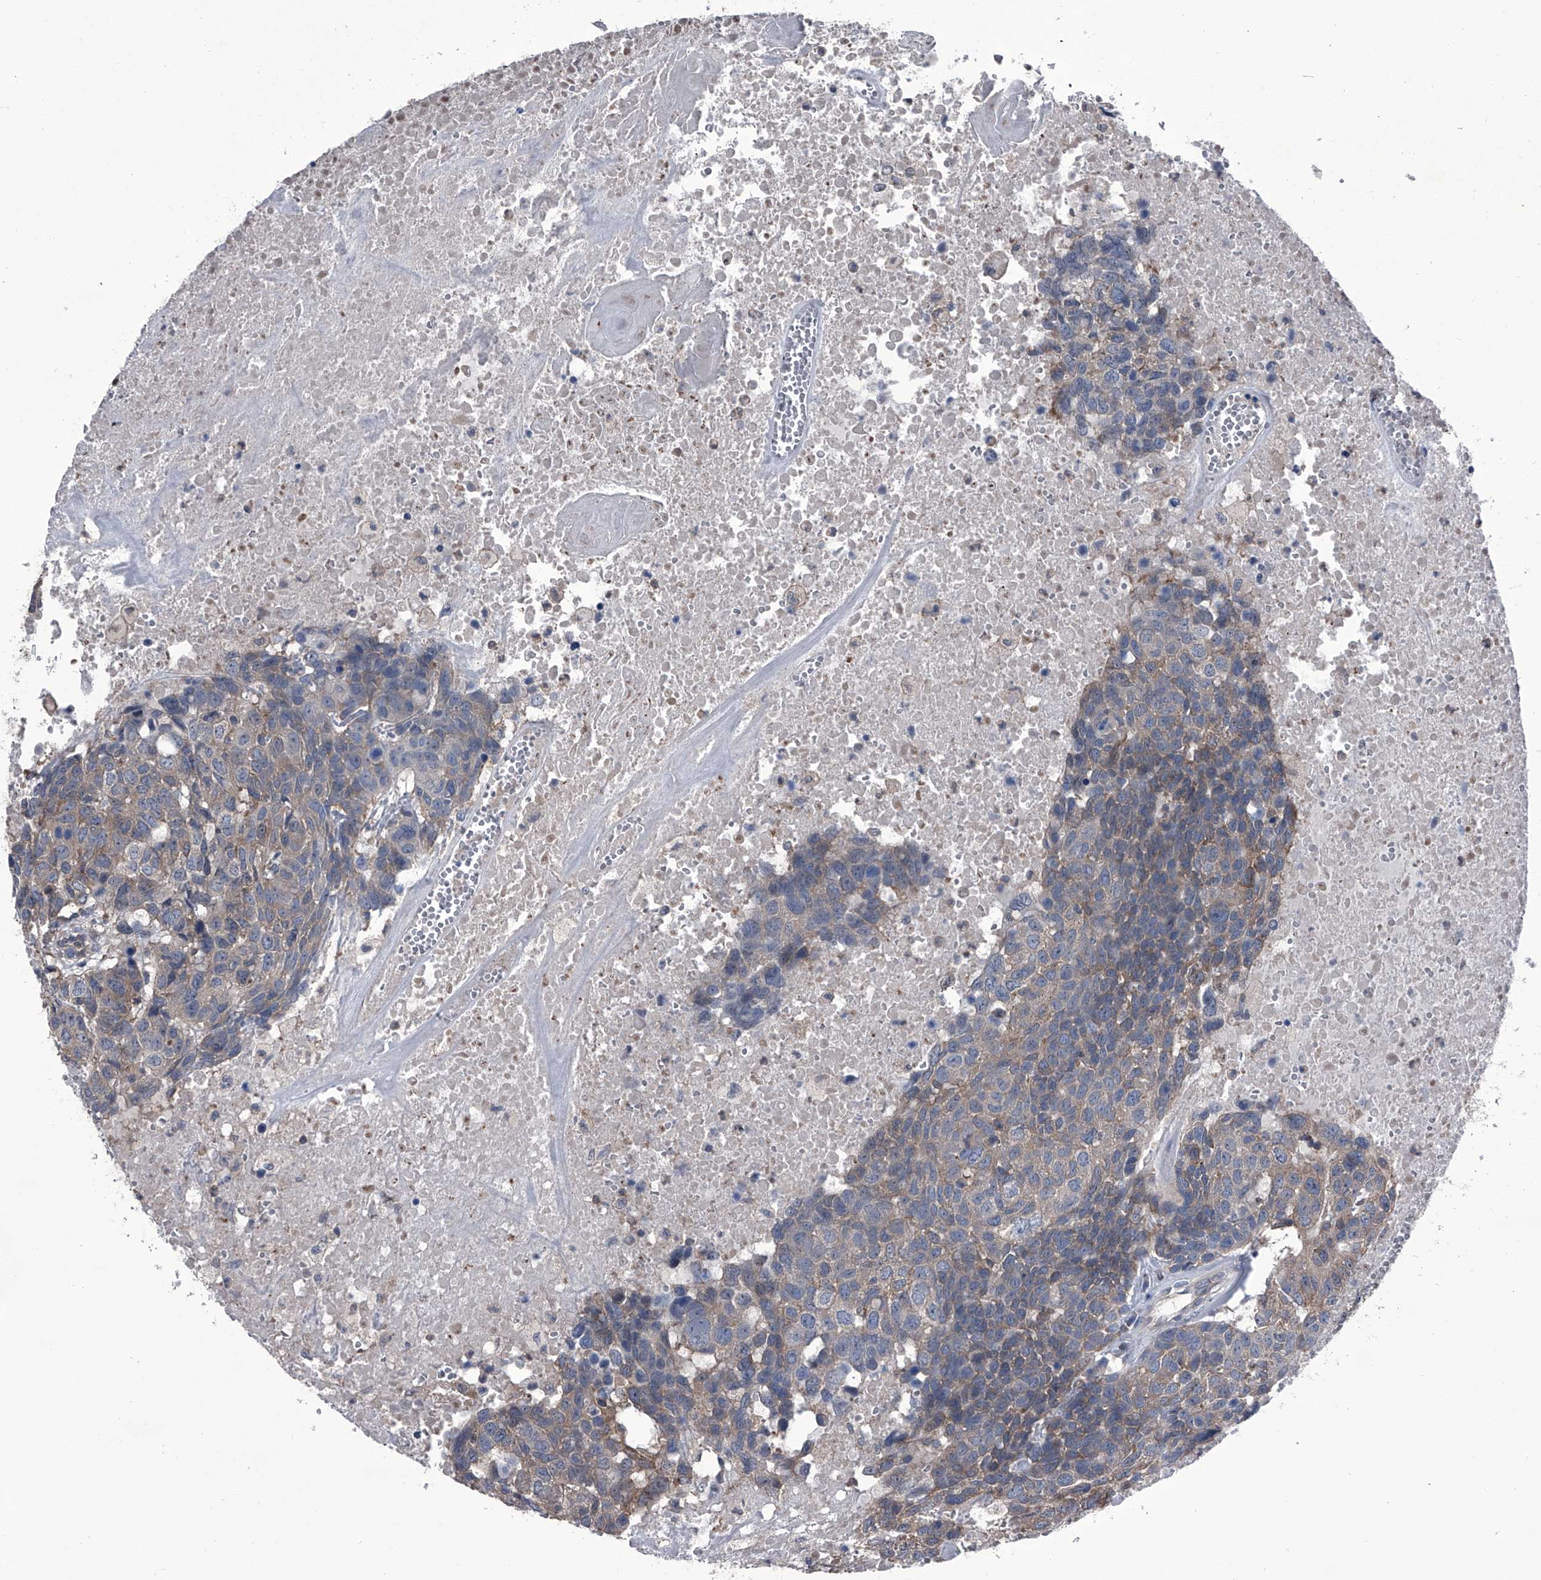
{"staining": {"intensity": "weak", "quantity": "25%-75%", "location": "cytoplasmic/membranous"}, "tissue": "head and neck cancer", "cell_type": "Tumor cells", "image_type": "cancer", "snomed": [{"axis": "morphology", "description": "Squamous cell carcinoma, NOS"}, {"axis": "topography", "description": "Head-Neck"}], "caption": "Head and neck cancer stained for a protein displays weak cytoplasmic/membranous positivity in tumor cells.", "gene": "PIP5K1A", "patient": {"sex": "male", "age": 66}}